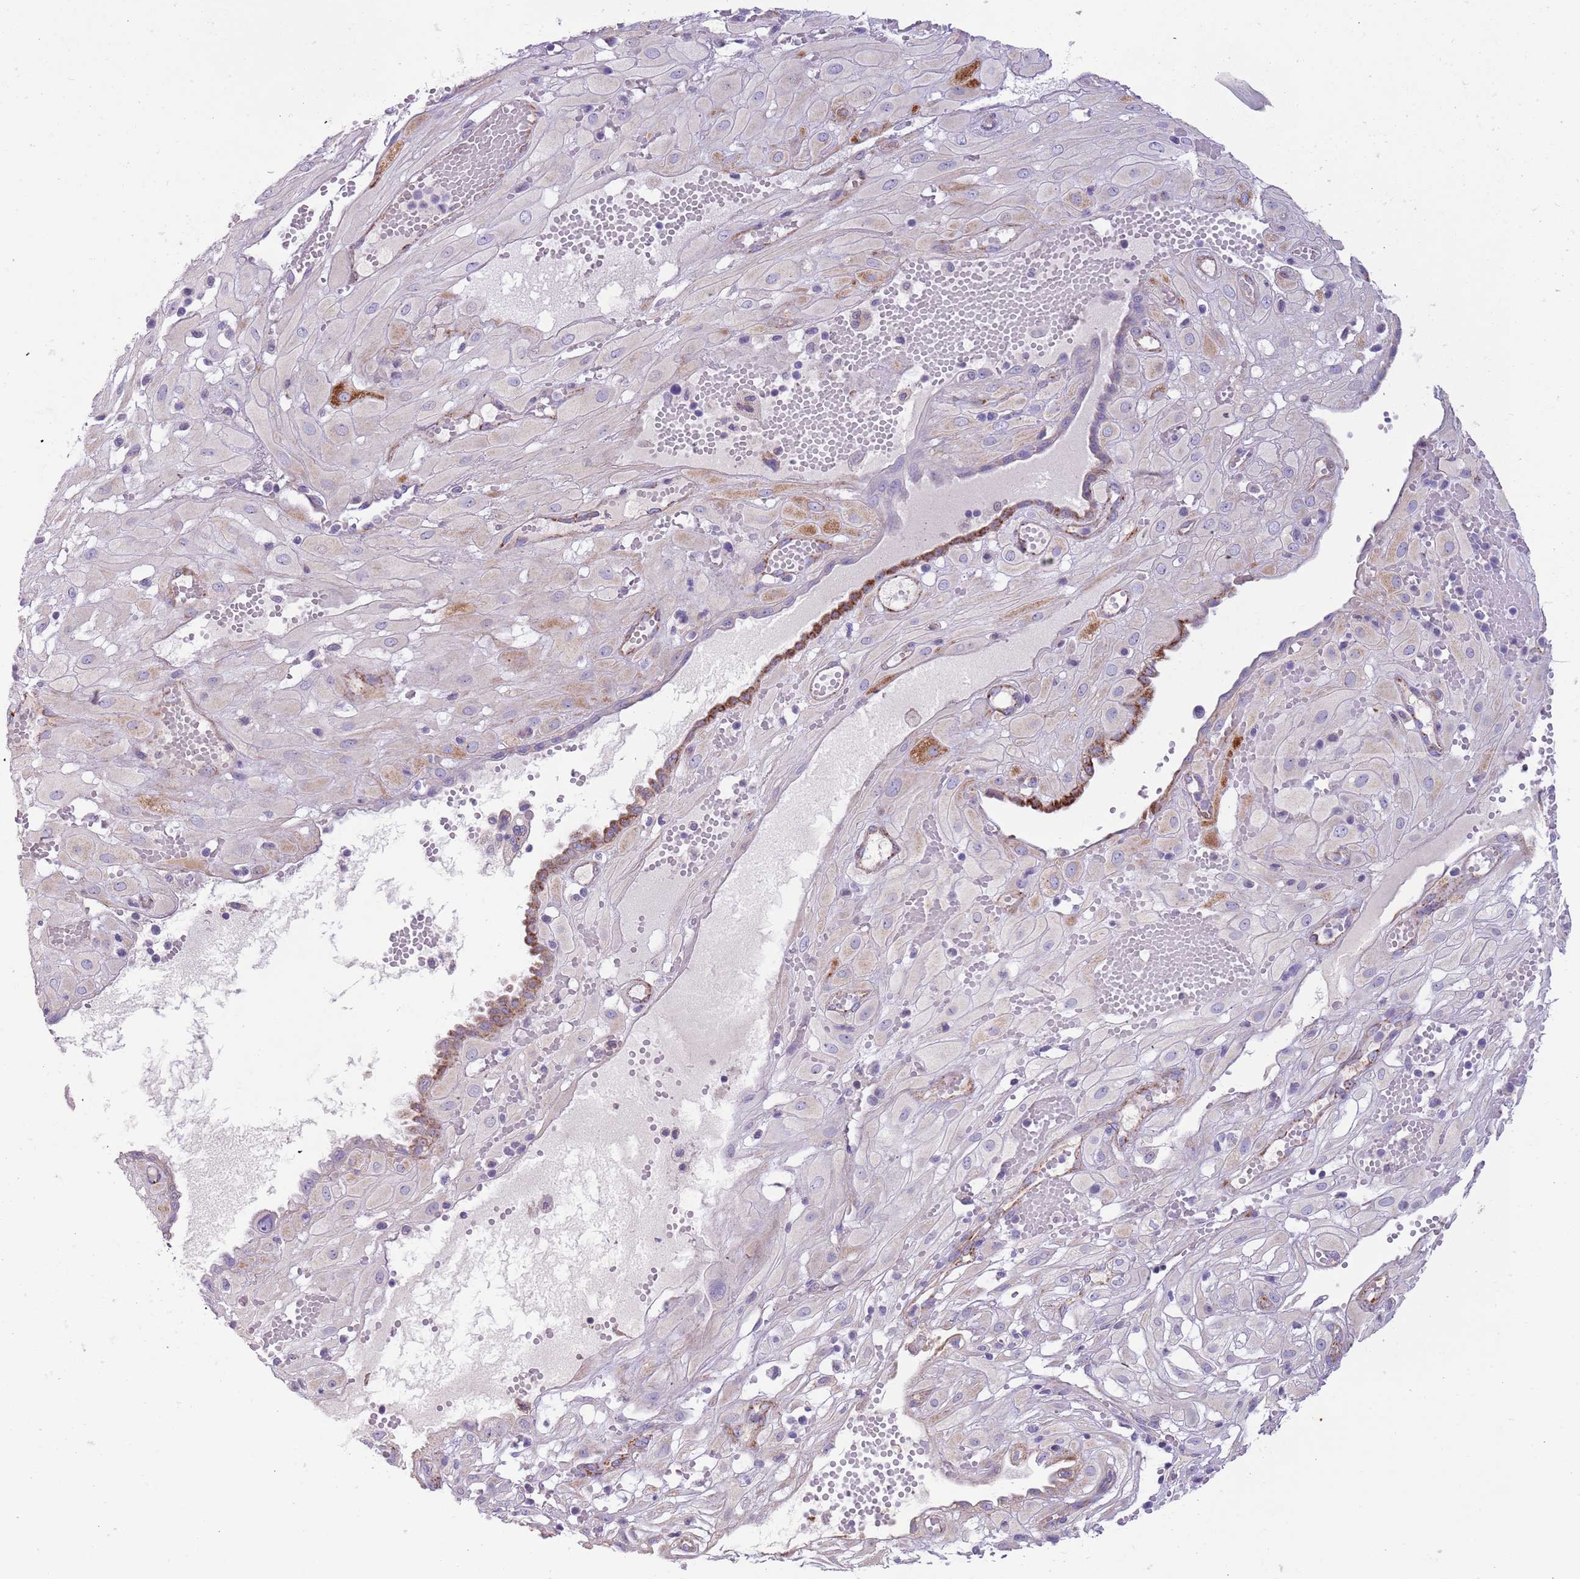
{"staining": {"intensity": "negative", "quantity": "none", "location": "none"}, "tissue": "cervical cancer", "cell_type": "Tumor cells", "image_type": "cancer", "snomed": [{"axis": "morphology", "description": "Squamous cell carcinoma, NOS"}, {"axis": "topography", "description": "Cervix"}], "caption": "DAB (3,3'-diaminobenzidine) immunohistochemical staining of human cervical squamous cell carcinoma shows no significant positivity in tumor cells. (Stains: DAB (3,3'-diaminobenzidine) IHC with hematoxylin counter stain, Microscopy: brightfield microscopy at high magnification).", "gene": "RNF222", "patient": {"sex": "female", "age": 36}}